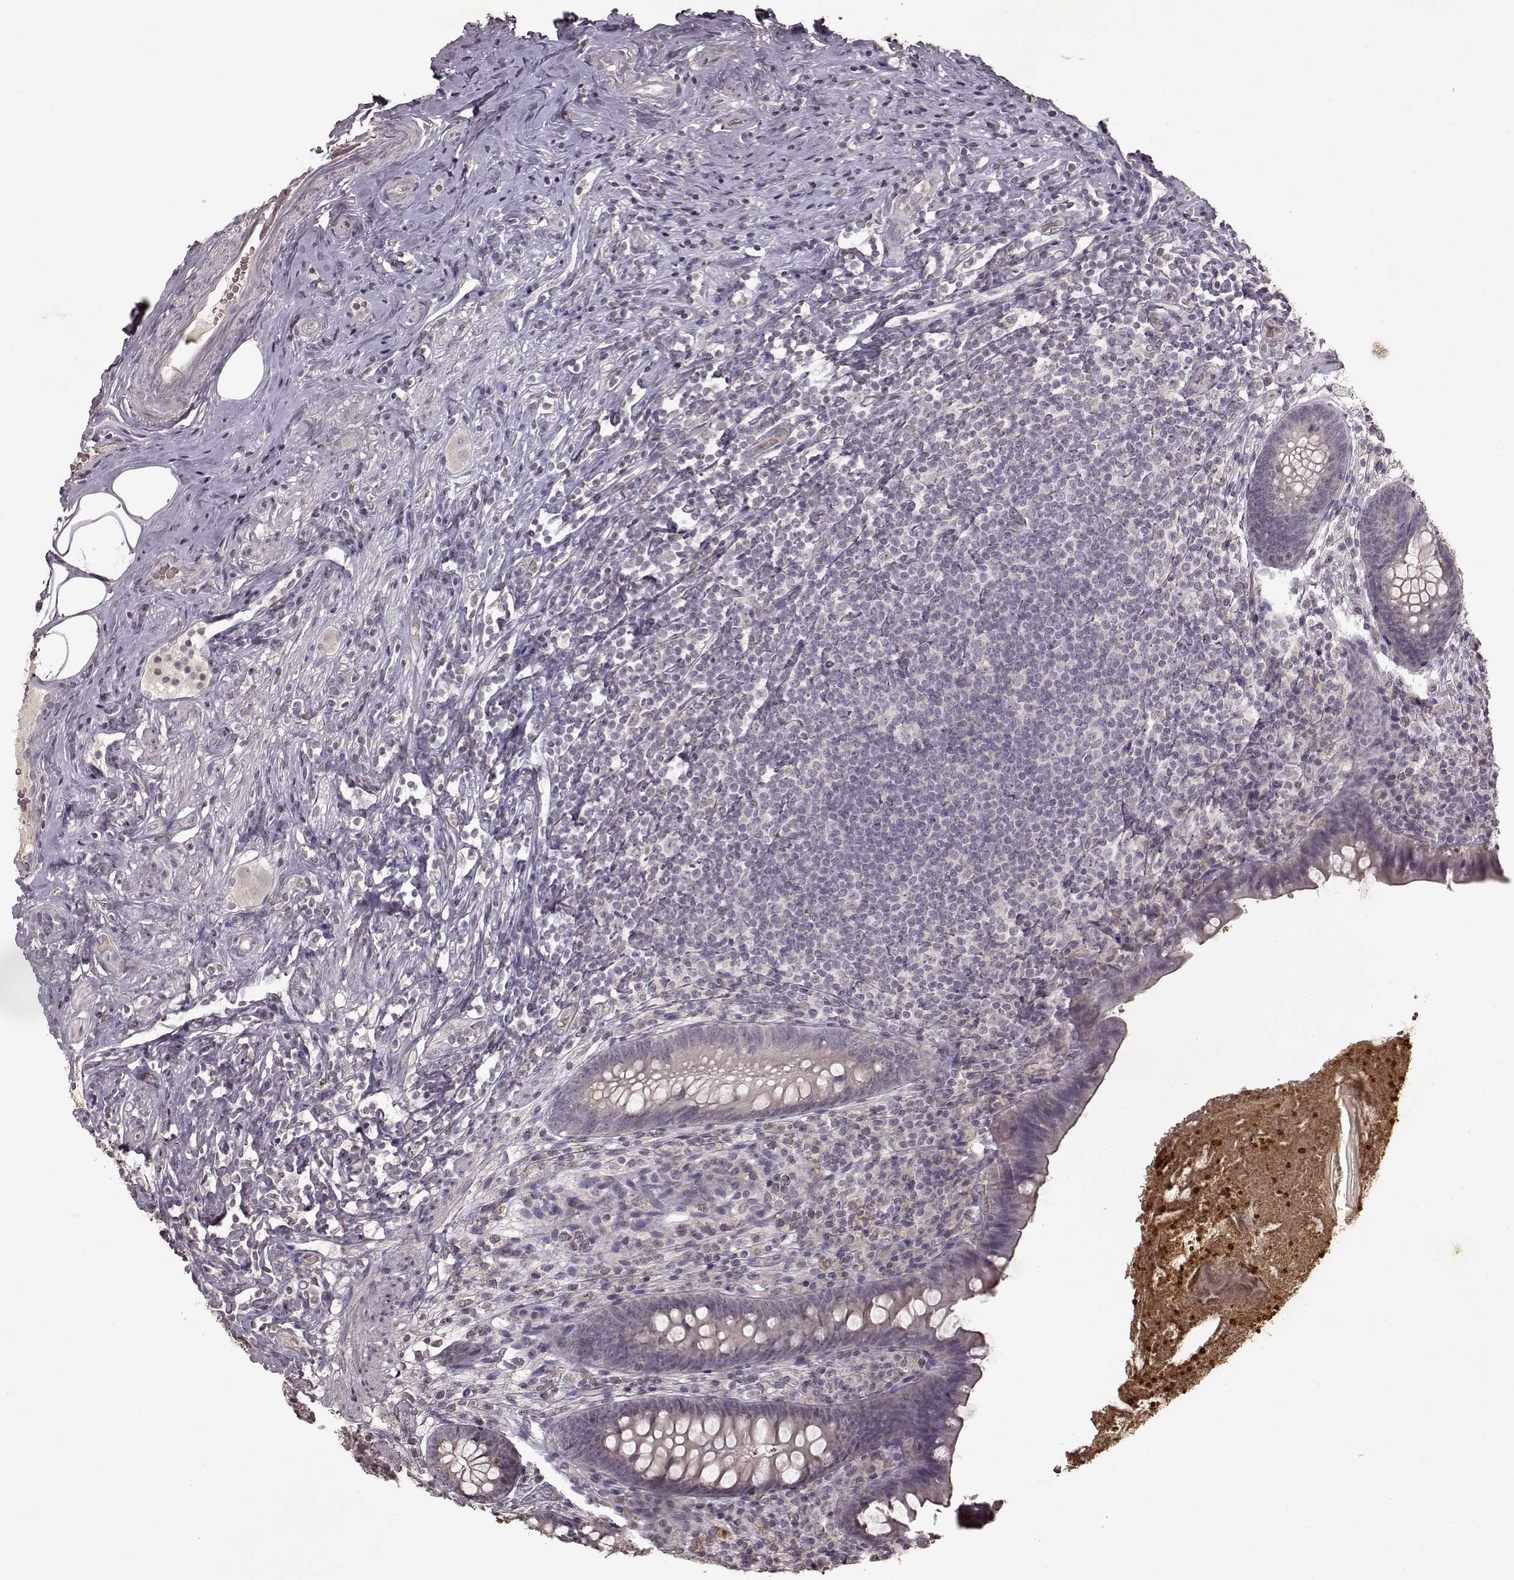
{"staining": {"intensity": "negative", "quantity": "none", "location": "none"}, "tissue": "appendix", "cell_type": "Glandular cells", "image_type": "normal", "snomed": [{"axis": "morphology", "description": "Normal tissue, NOS"}, {"axis": "topography", "description": "Appendix"}], "caption": "IHC photomicrograph of benign appendix: human appendix stained with DAB (3,3'-diaminobenzidine) displays no significant protein positivity in glandular cells.", "gene": "LHB", "patient": {"sex": "male", "age": 47}}